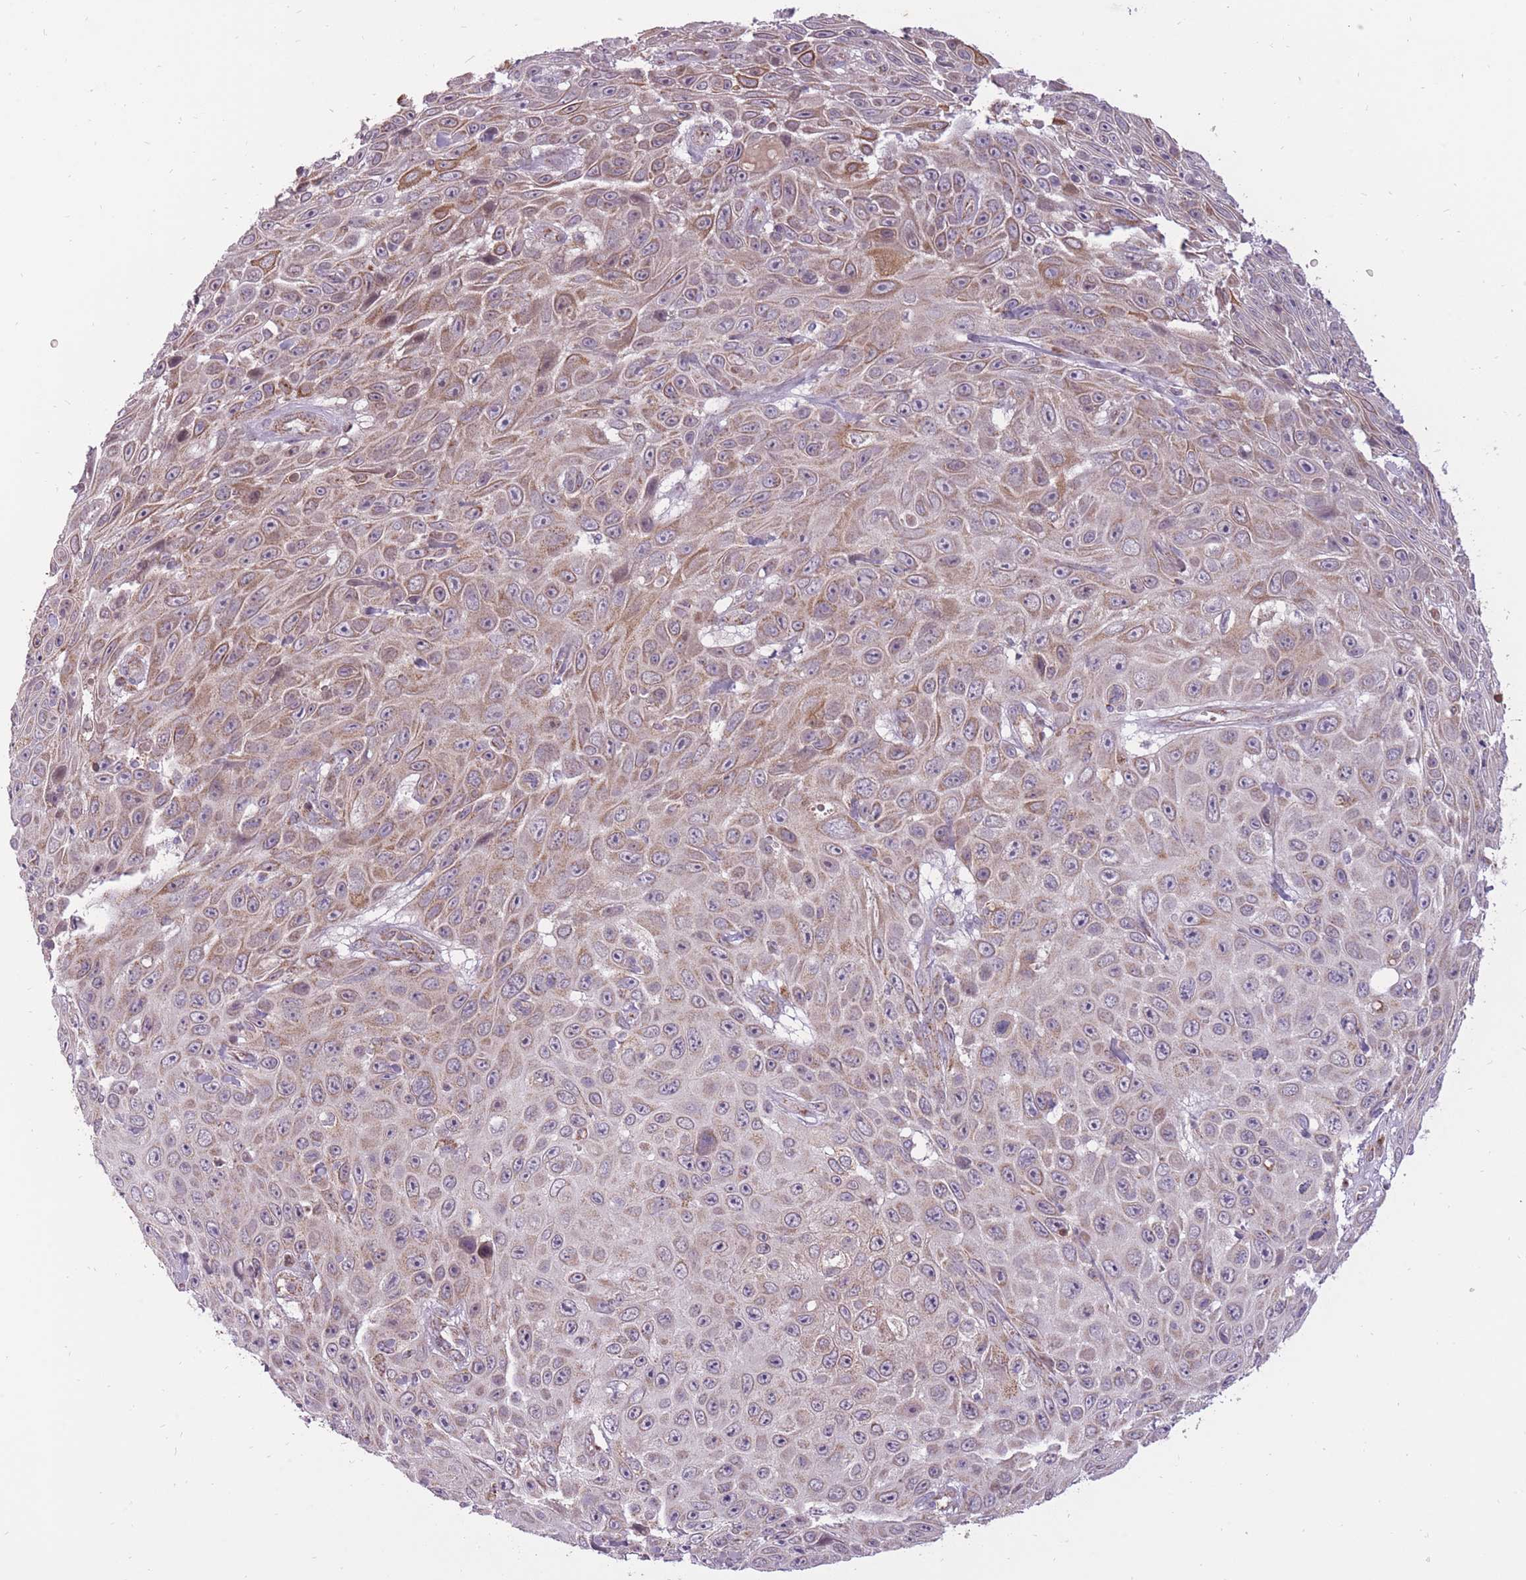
{"staining": {"intensity": "weak", "quantity": "25%-75%", "location": "cytoplasmic/membranous"}, "tissue": "skin cancer", "cell_type": "Tumor cells", "image_type": "cancer", "snomed": [{"axis": "morphology", "description": "Squamous cell carcinoma, NOS"}, {"axis": "topography", "description": "Skin"}], "caption": "High-magnification brightfield microscopy of squamous cell carcinoma (skin) stained with DAB (brown) and counterstained with hematoxylin (blue). tumor cells exhibit weak cytoplasmic/membranous staining is present in approximately25%-75% of cells. Nuclei are stained in blue.", "gene": "LIN7C", "patient": {"sex": "male", "age": 82}}